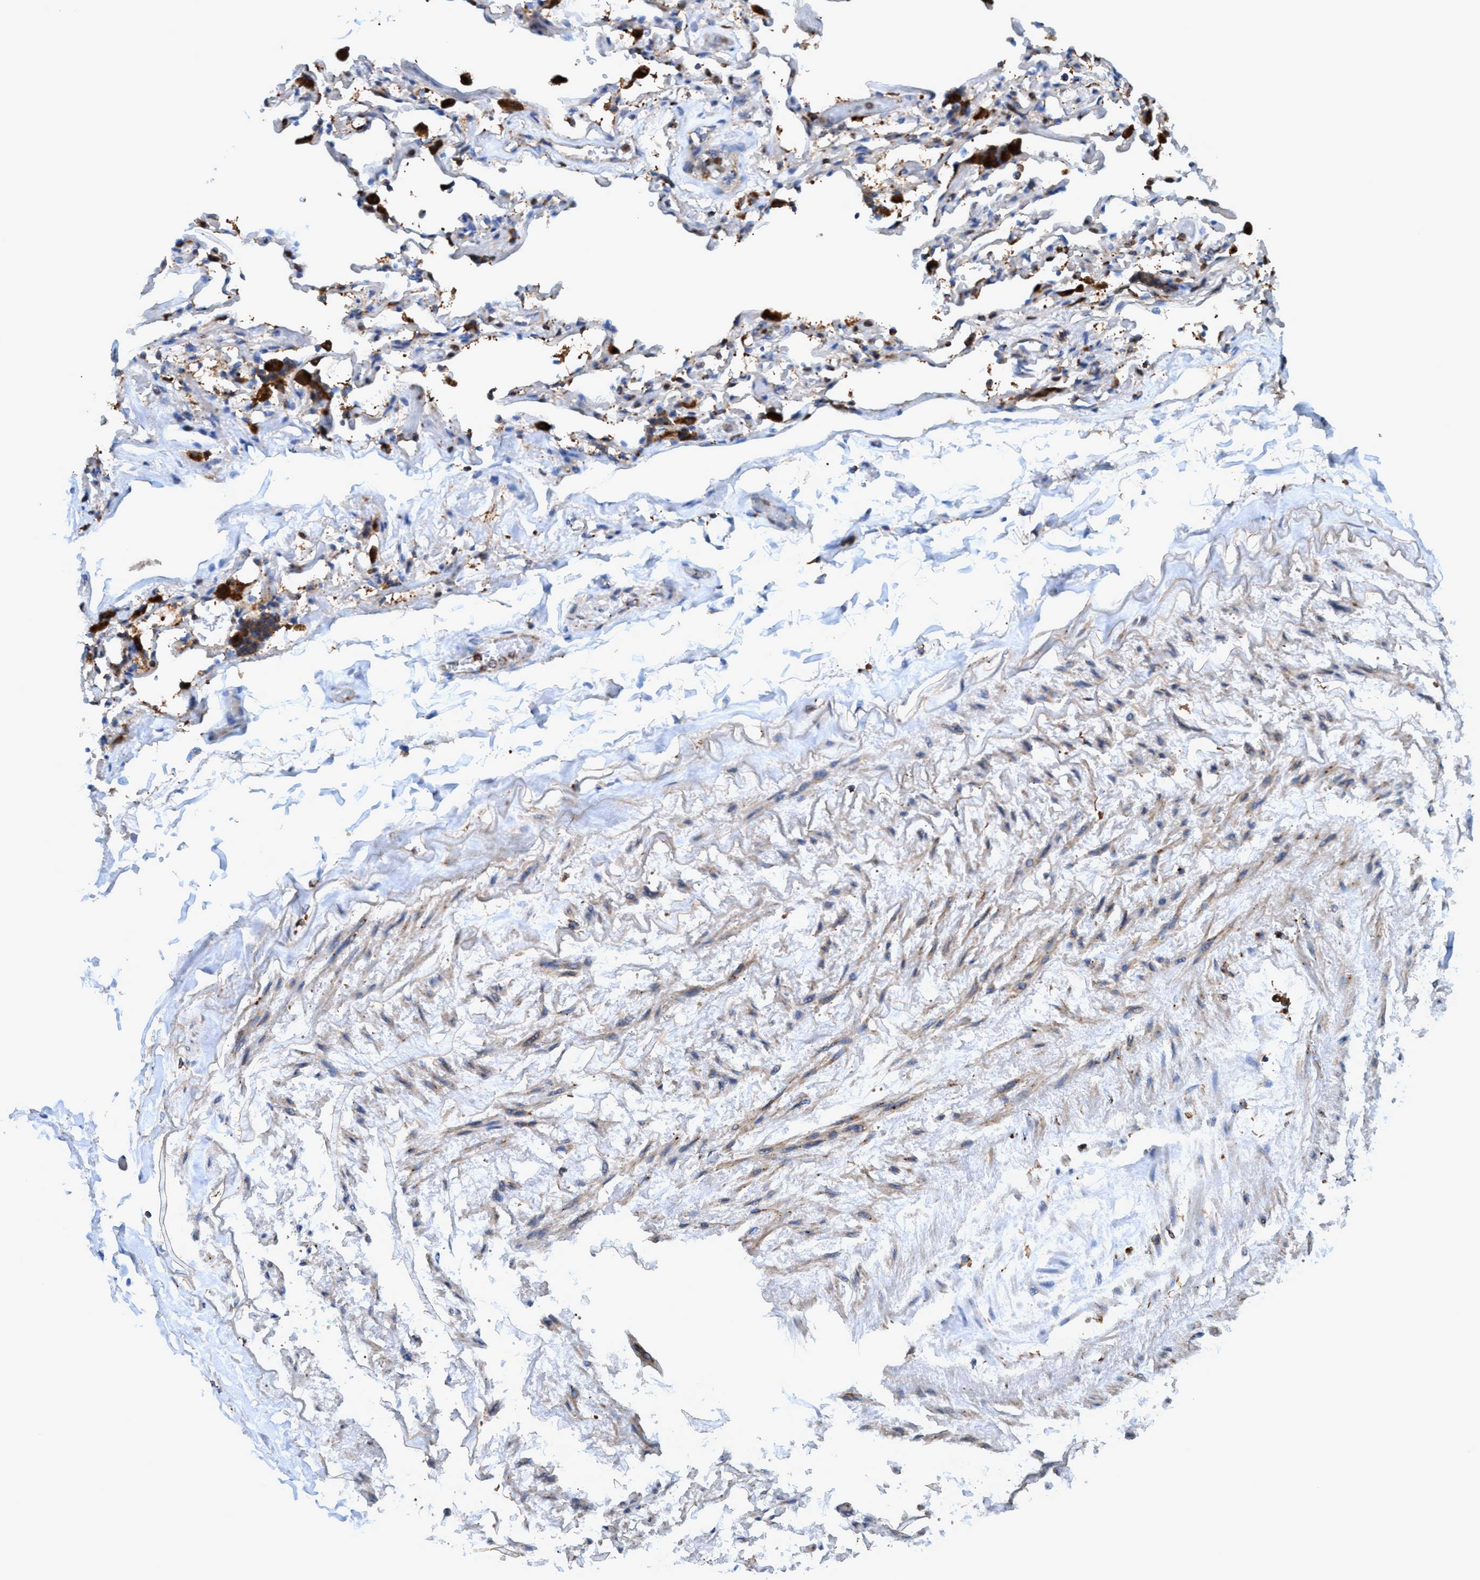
{"staining": {"intensity": "negative", "quantity": "none", "location": "none"}, "tissue": "adipose tissue", "cell_type": "Adipocytes", "image_type": "normal", "snomed": [{"axis": "morphology", "description": "Normal tissue, NOS"}, {"axis": "topography", "description": "Cartilage tissue"}, {"axis": "topography", "description": "Lung"}], "caption": "Adipocytes are negative for protein expression in benign human adipose tissue.", "gene": "TRIM65", "patient": {"sex": "female", "age": 77}}